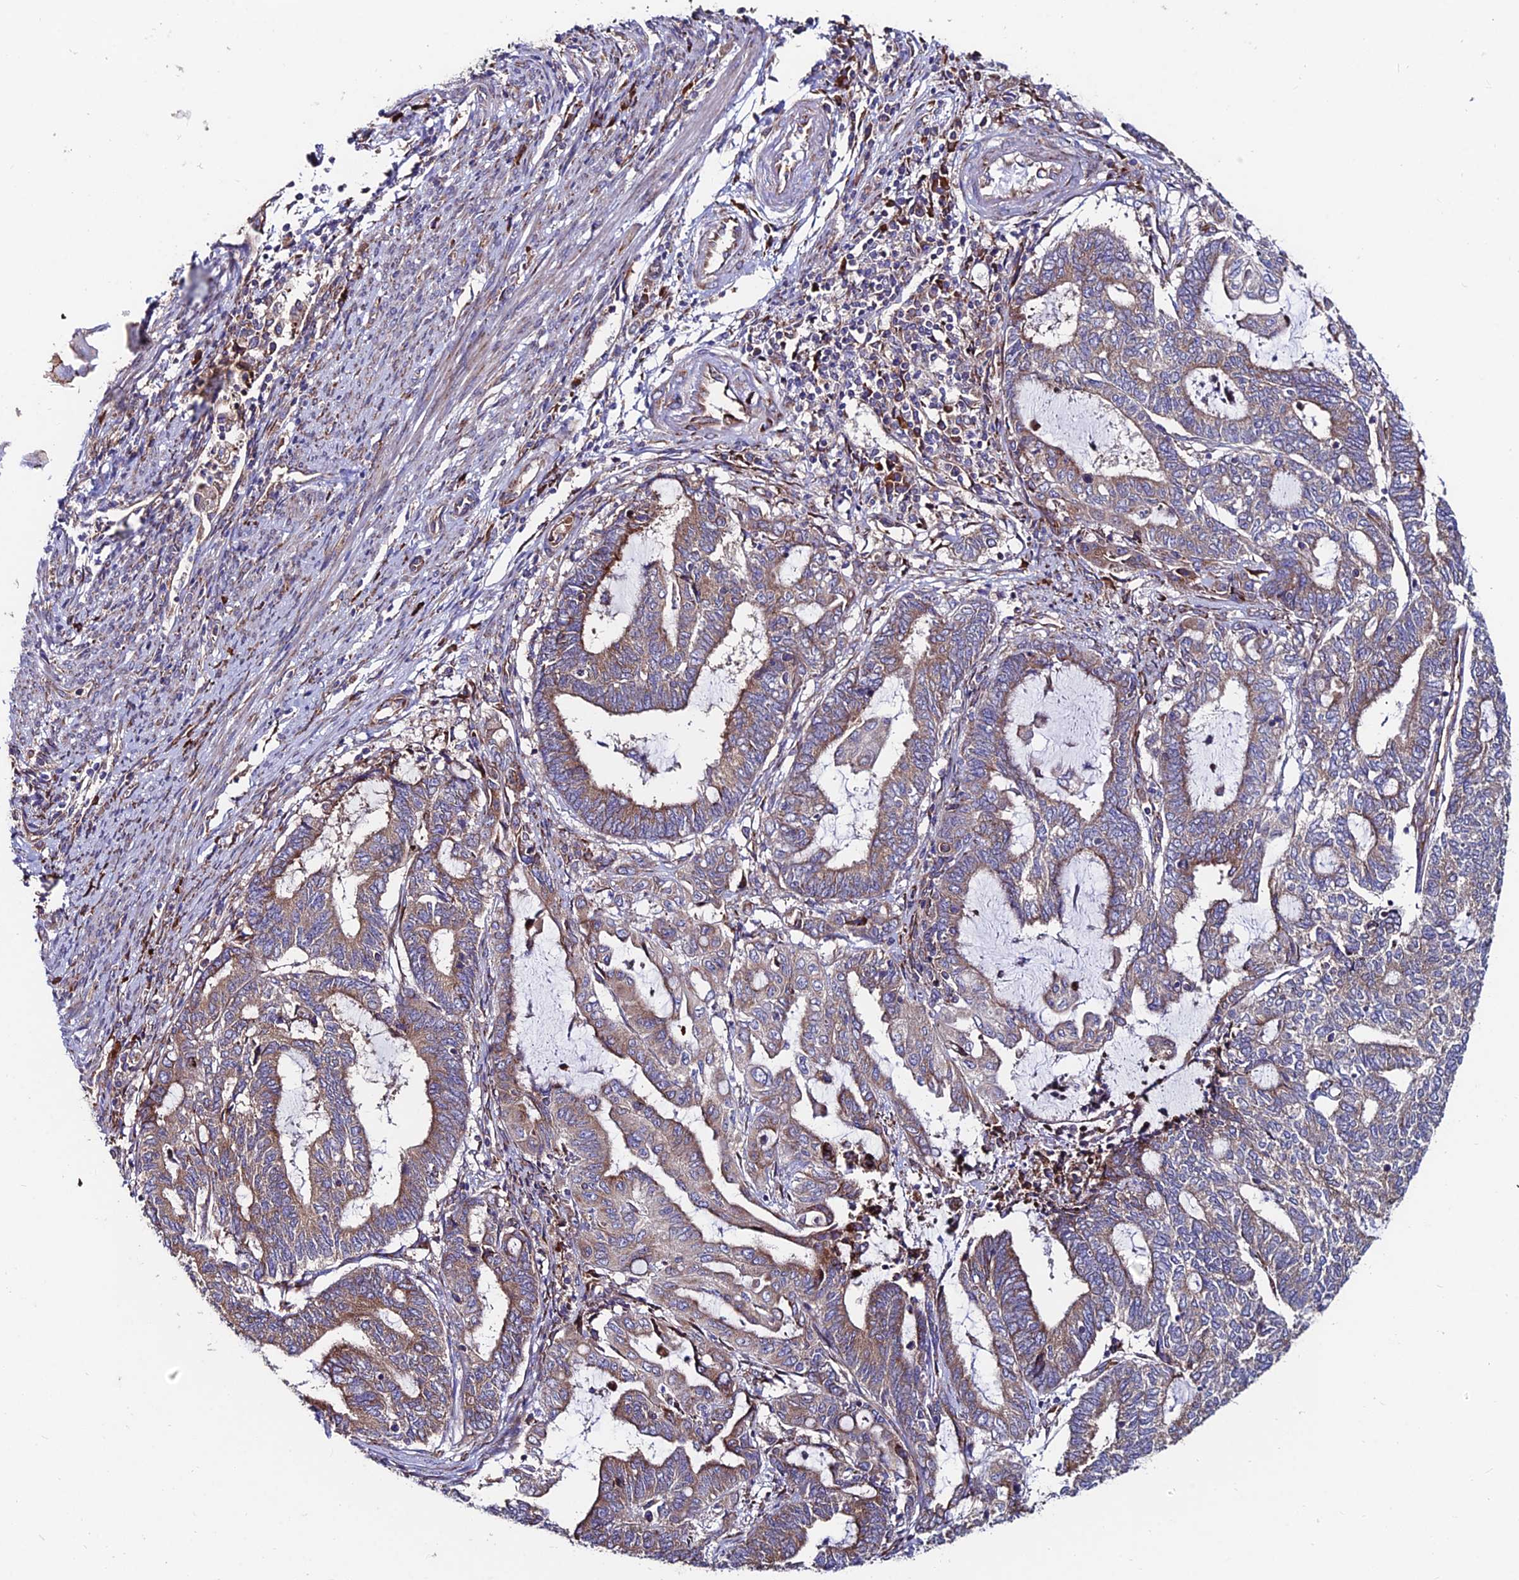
{"staining": {"intensity": "moderate", "quantity": ">75%", "location": "cytoplasmic/membranous"}, "tissue": "endometrial cancer", "cell_type": "Tumor cells", "image_type": "cancer", "snomed": [{"axis": "morphology", "description": "Adenocarcinoma, NOS"}, {"axis": "topography", "description": "Uterus"}, {"axis": "topography", "description": "Endometrium"}], "caption": "Protein expression by immunohistochemistry (IHC) displays moderate cytoplasmic/membranous positivity in about >75% of tumor cells in endometrial cancer.", "gene": "EIF3K", "patient": {"sex": "female", "age": 70}}